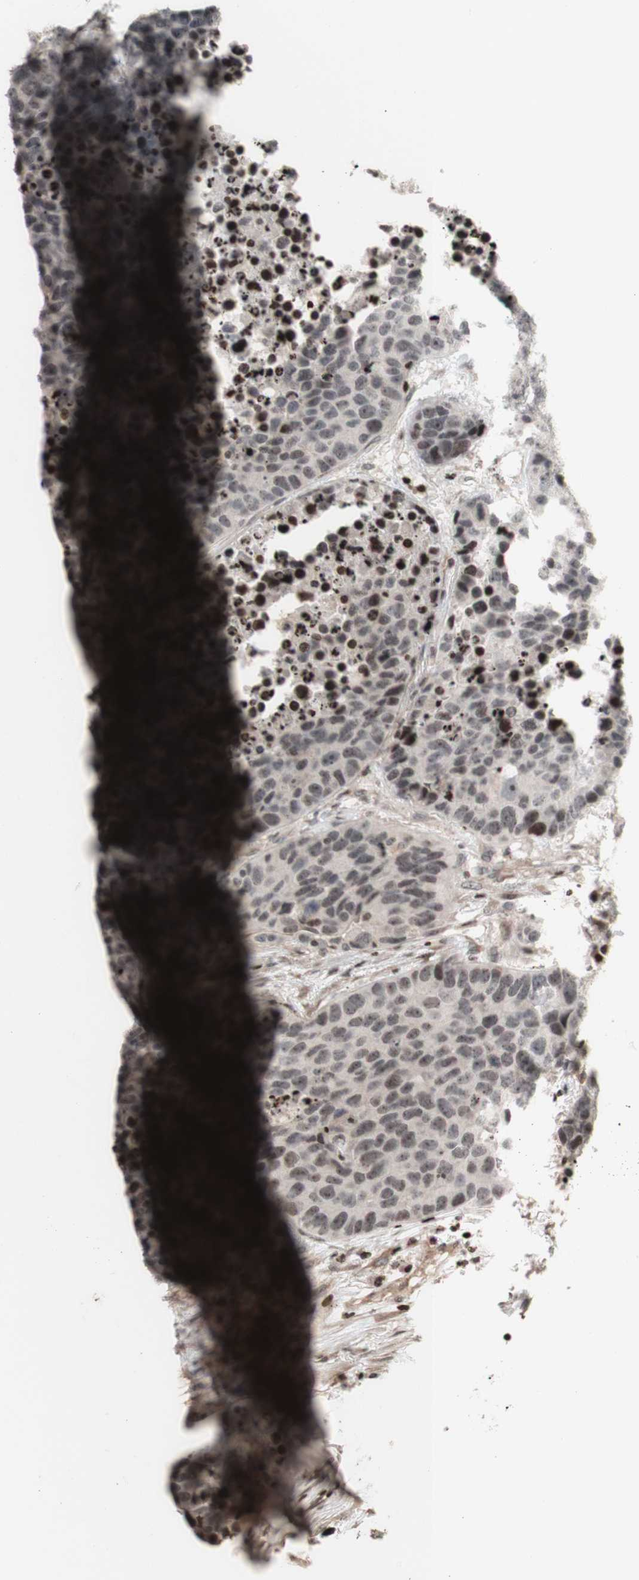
{"staining": {"intensity": "negative", "quantity": "none", "location": "none"}, "tissue": "carcinoid", "cell_type": "Tumor cells", "image_type": "cancer", "snomed": [{"axis": "morphology", "description": "Carcinoid, malignant, NOS"}, {"axis": "topography", "description": "Lung"}], "caption": "An immunohistochemistry image of carcinoid (malignant) is shown. There is no staining in tumor cells of carcinoid (malignant).", "gene": "POLA1", "patient": {"sex": "male", "age": 60}}